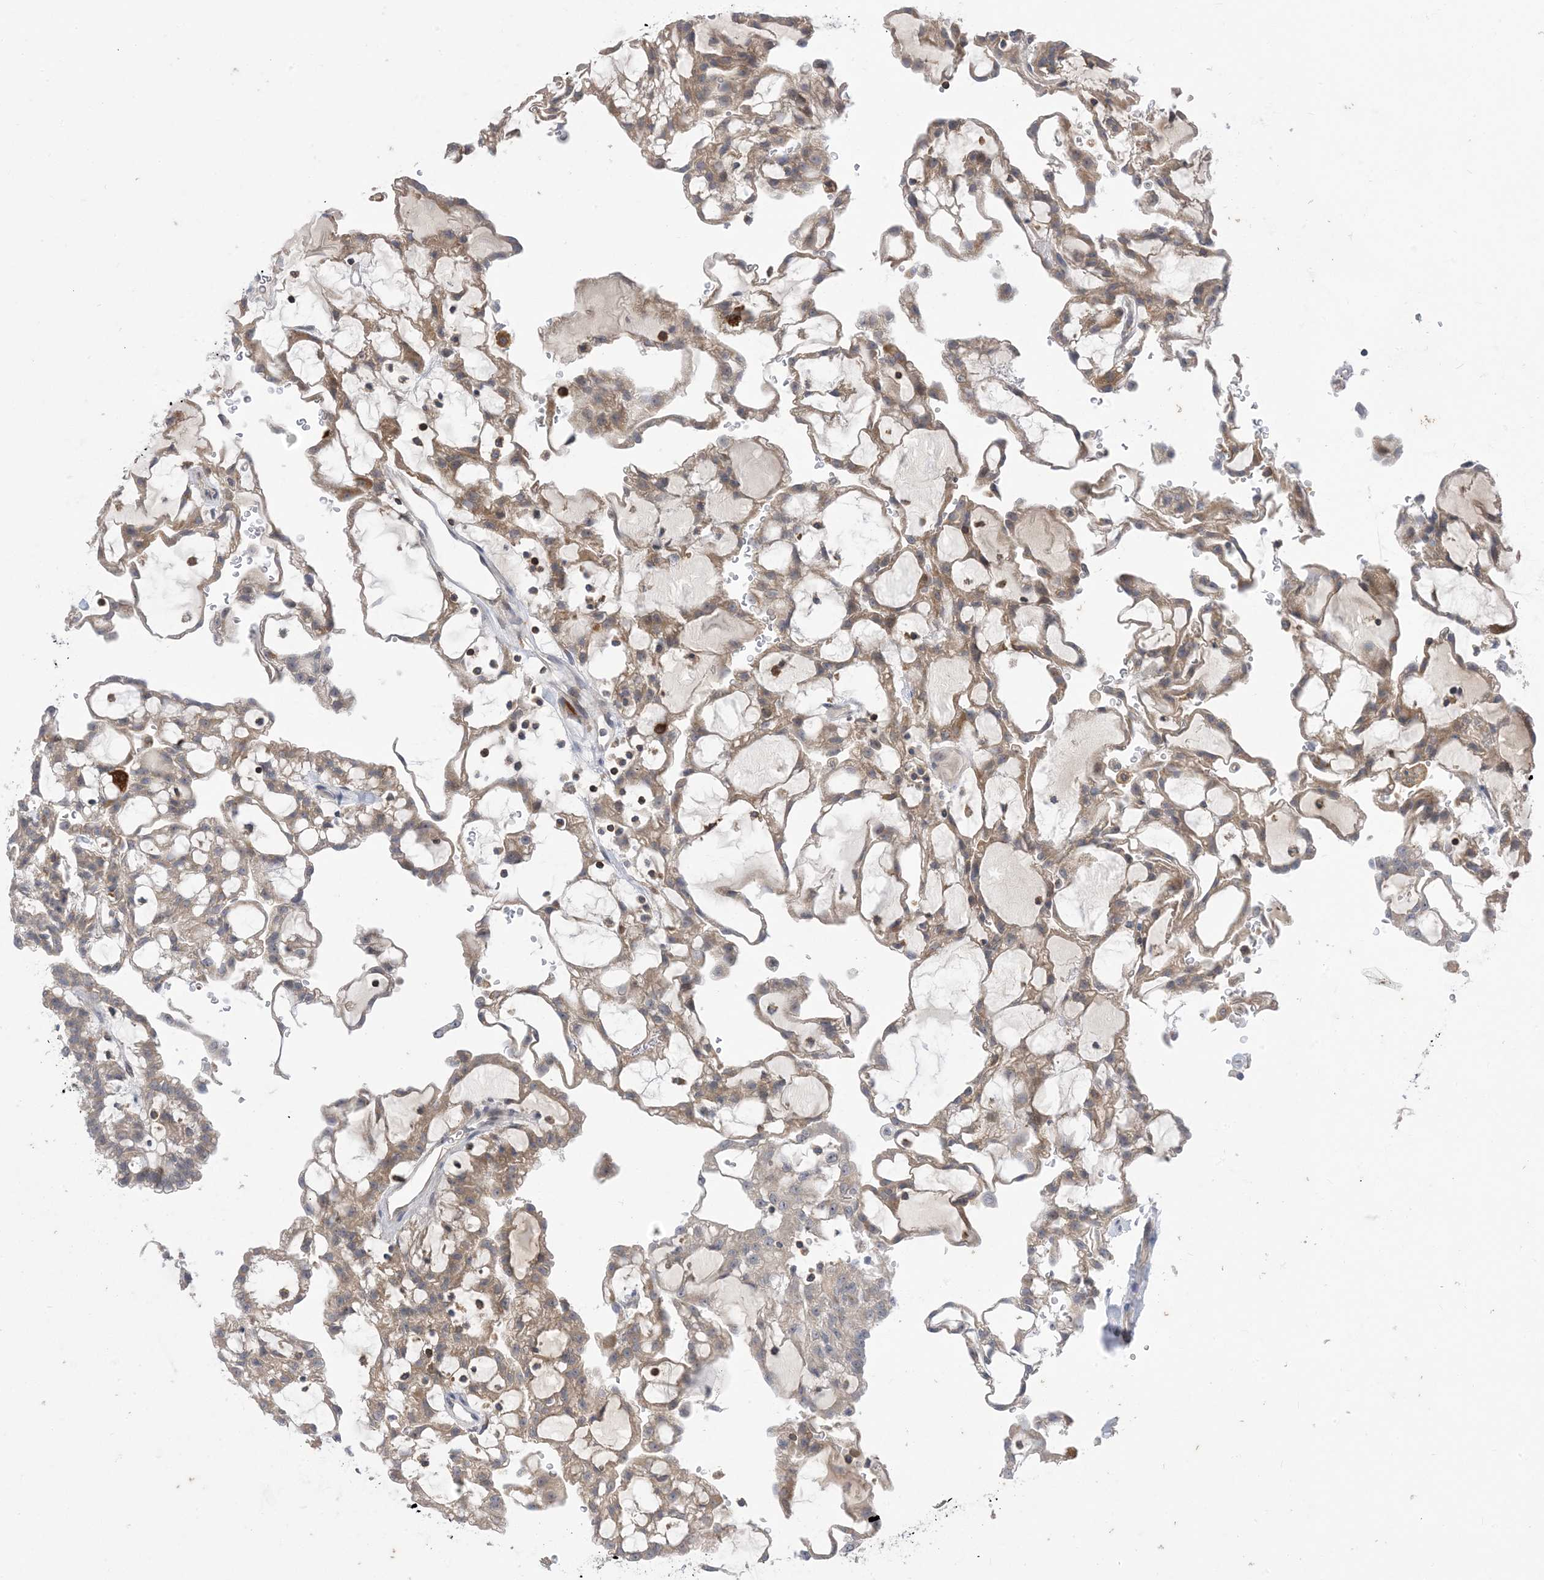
{"staining": {"intensity": "moderate", "quantity": "25%-75%", "location": "cytoplasmic/membranous"}, "tissue": "renal cancer", "cell_type": "Tumor cells", "image_type": "cancer", "snomed": [{"axis": "morphology", "description": "Adenocarcinoma, NOS"}, {"axis": "topography", "description": "Kidney"}], "caption": "A micrograph of renal cancer (adenocarcinoma) stained for a protein exhibits moderate cytoplasmic/membranous brown staining in tumor cells.", "gene": "AOC1", "patient": {"sex": "male", "age": 63}}